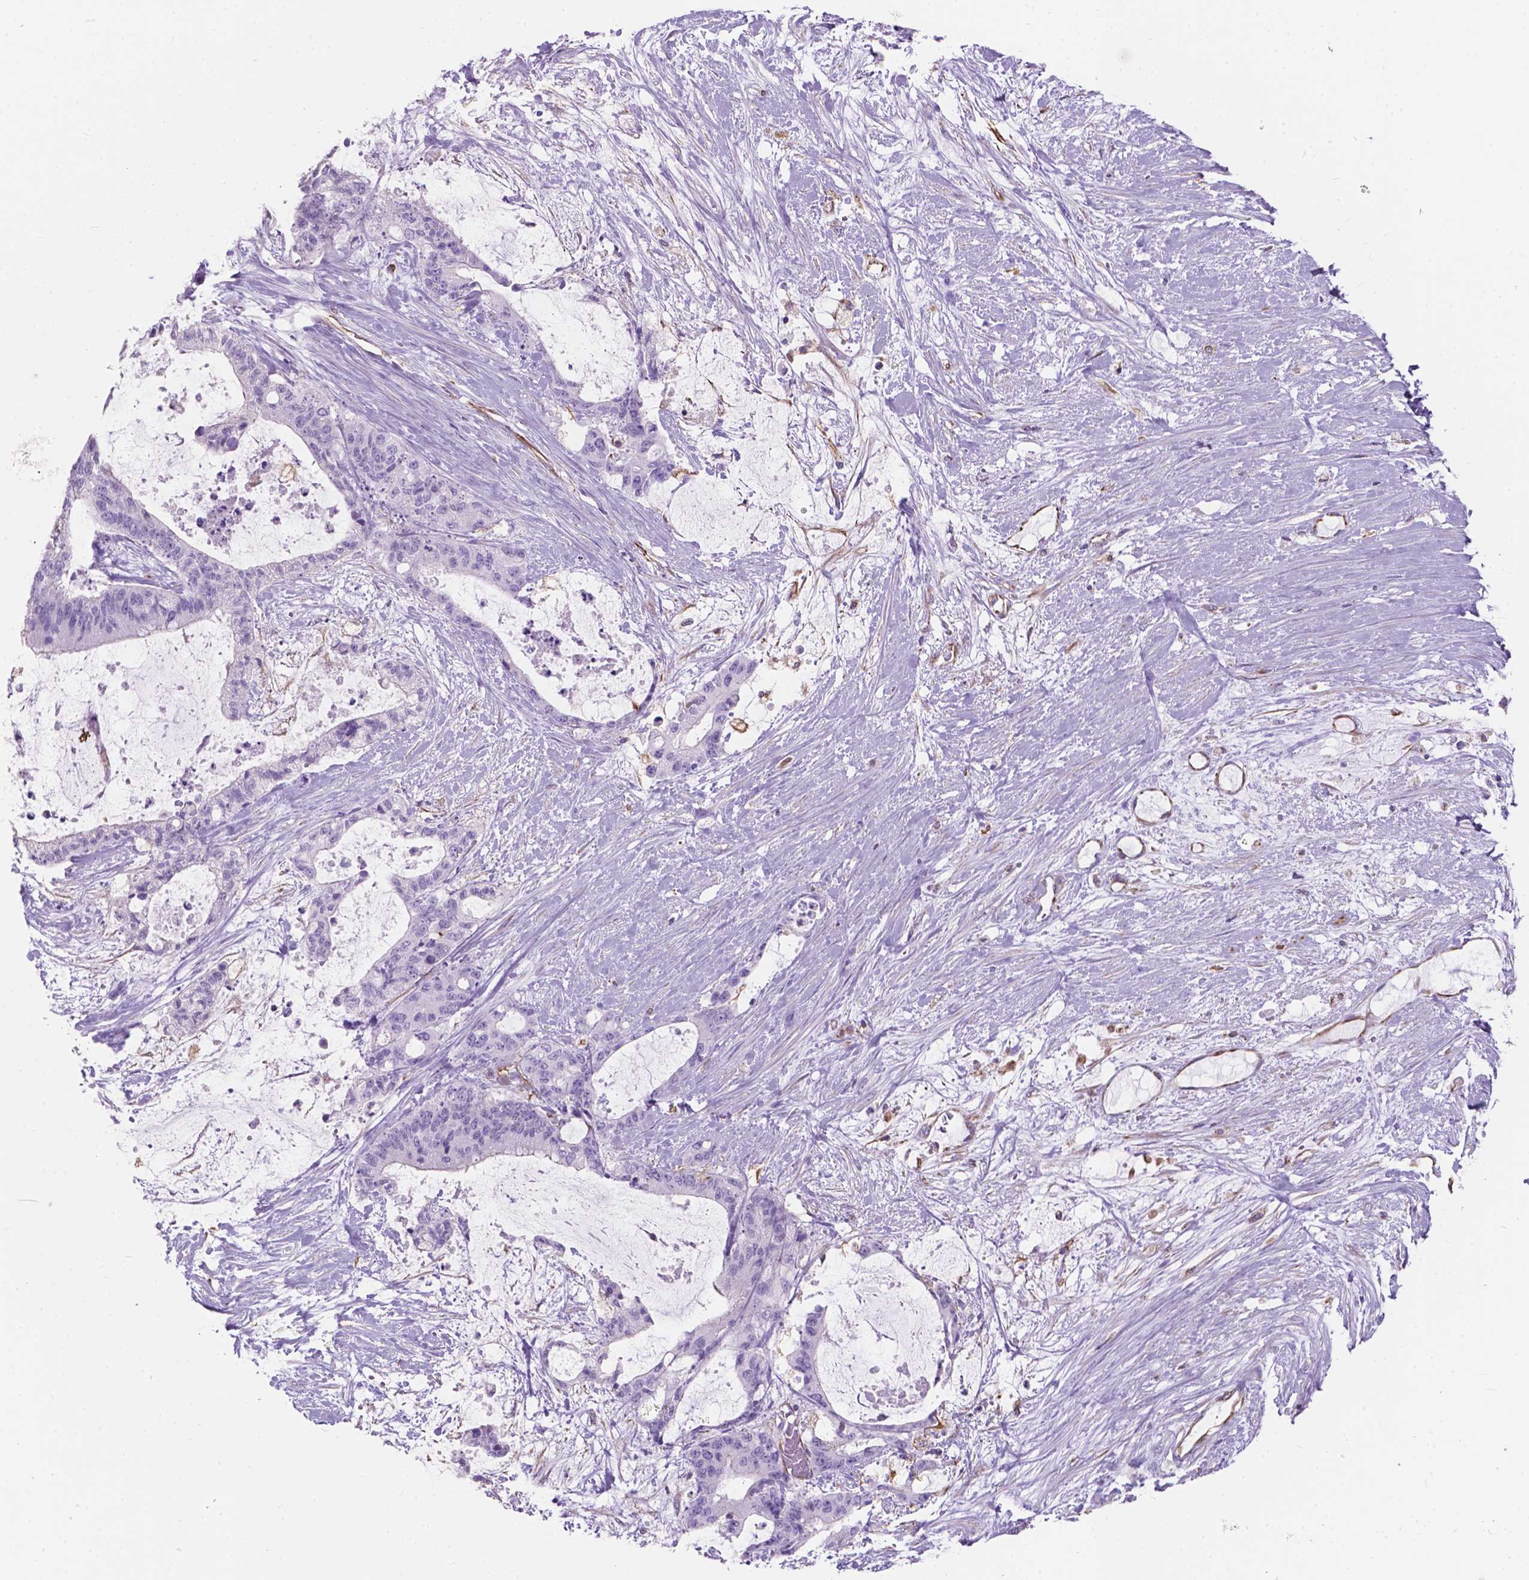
{"staining": {"intensity": "negative", "quantity": "none", "location": "none"}, "tissue": "liver cancer", "cell_type": "Tumor cells", "image_type": "cancer", "snomed": [{"axis": "morphology", "description": "Normal tissue, NOS"}, {"axis": "morphology", "description": "Cholangiocarcinoma"}, {"axis": "topography", "description": "Liver"}, {"axis": "topography", "description": "Peripheral nerve tissue"}], "caption": "A high-resolution micrograph shows immunohistochemistry staining of liver cancer (cholangiocarcinoma), which shows no significant expression in tumor cells. (DAB (3,3'-diaminobenzidine) IHC with hematoxylin counter stain).", "gene": "AMOT", "patient": {"sex": "female", "age": 73}}